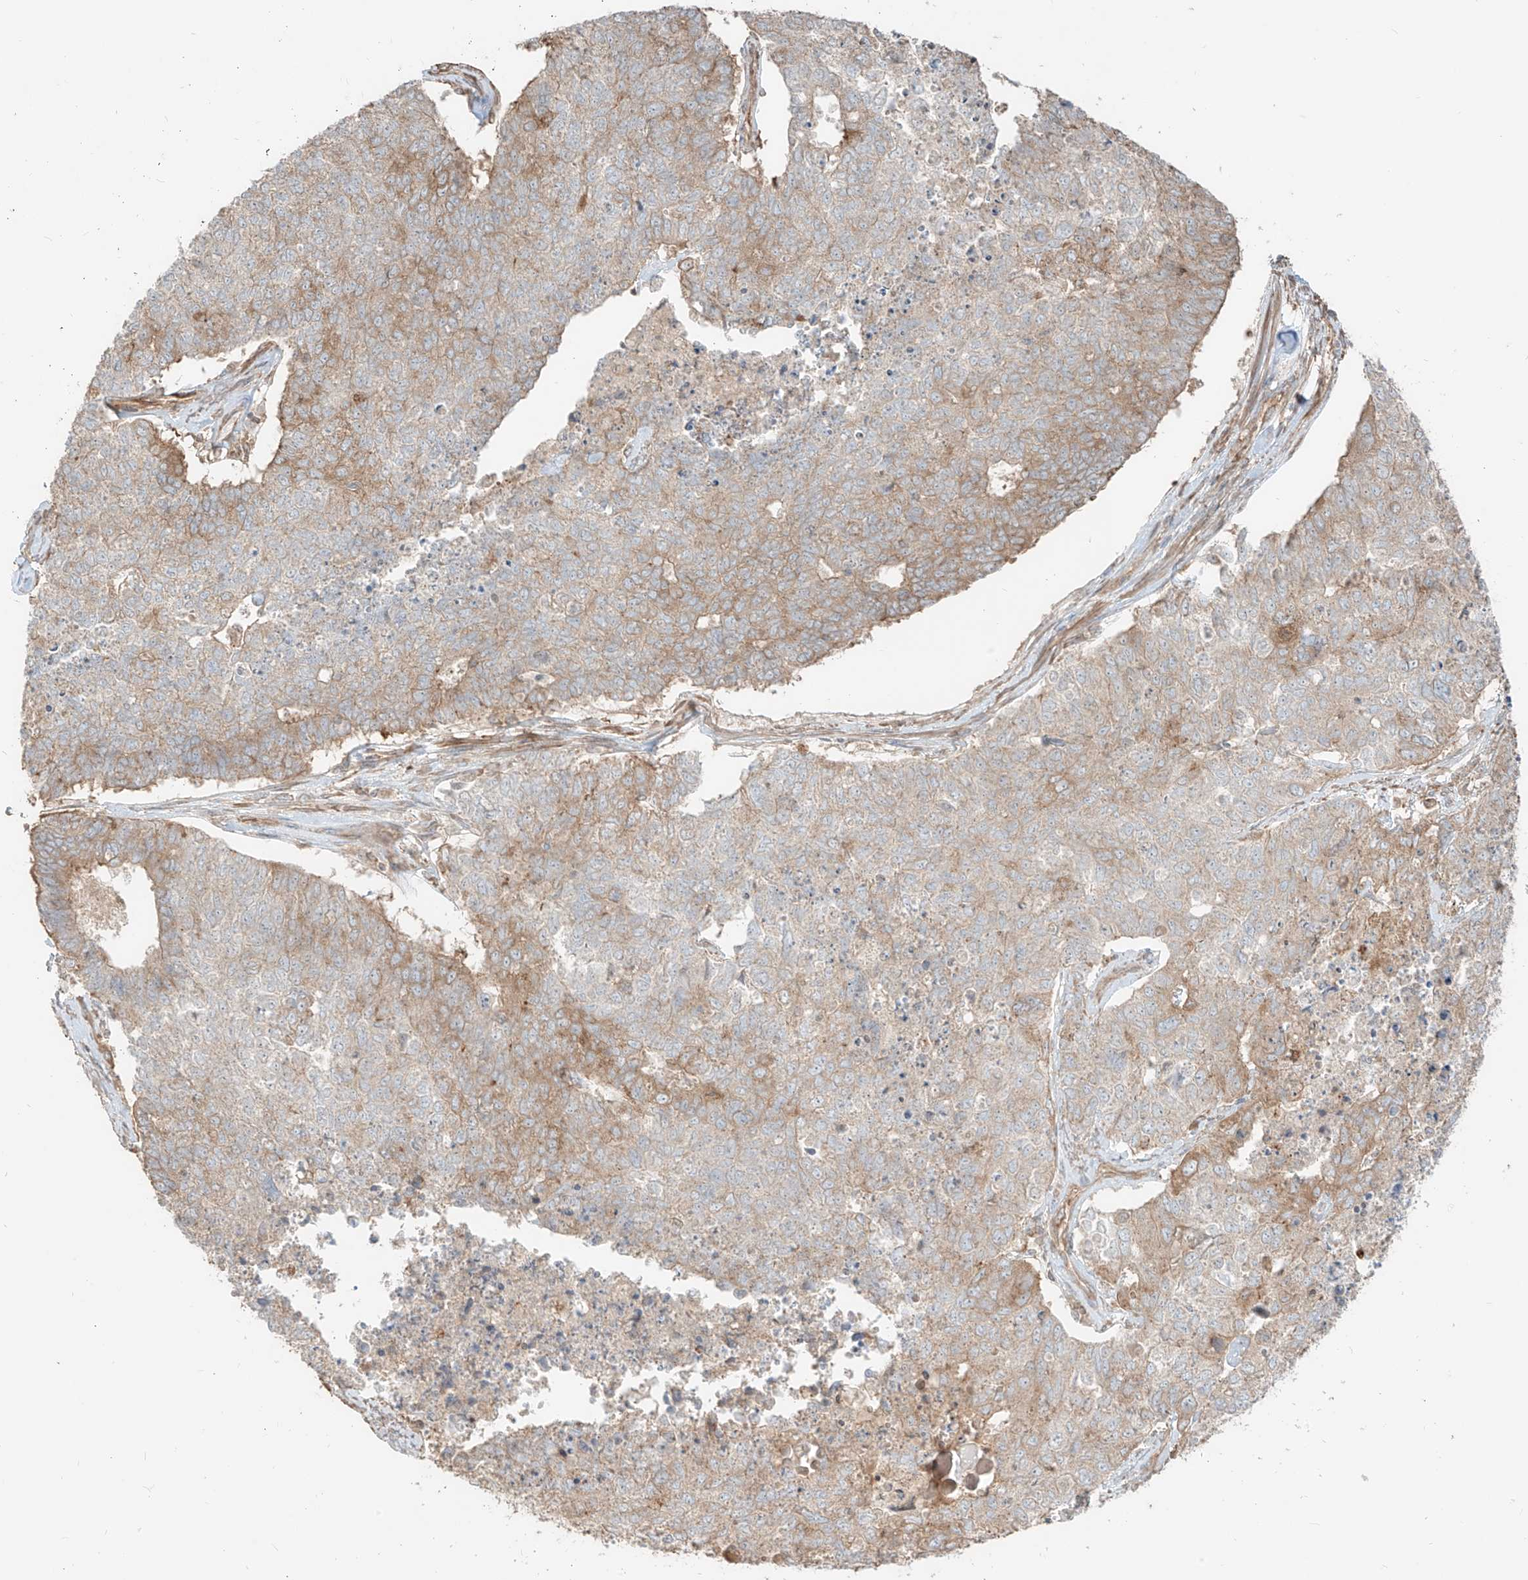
{"staining": {"intensity": "weak", "quantity": "25%-75%", "location": "cytoplasmic/membranous"}, "tissue": "cervical cancer", "cell_type": "Tumor cells", "image_type": "cancer", "snomed": [{"axis": "morphology", "description": "Squamous cell carcinoma, NOS"}, {"axis": "topography", "description": "Cervix"}], "caption": "High-magnification brightfield microscopy of cervical squamous cell carcinoma stained with DAB (brown) and counterstained with hematoxylin (blue). tumor cells exhibit weak cytoplasmic/membranous expression is appreciated in about25%-75% of cells. The staining was performed using DAB (3,3'-diaminobenzidine), with brown indicating positive protein expression. Nuclei are stained blue with hematoxylin.", "gene": "CCDC115", "patient": {"sex": "female", "age": 63}}